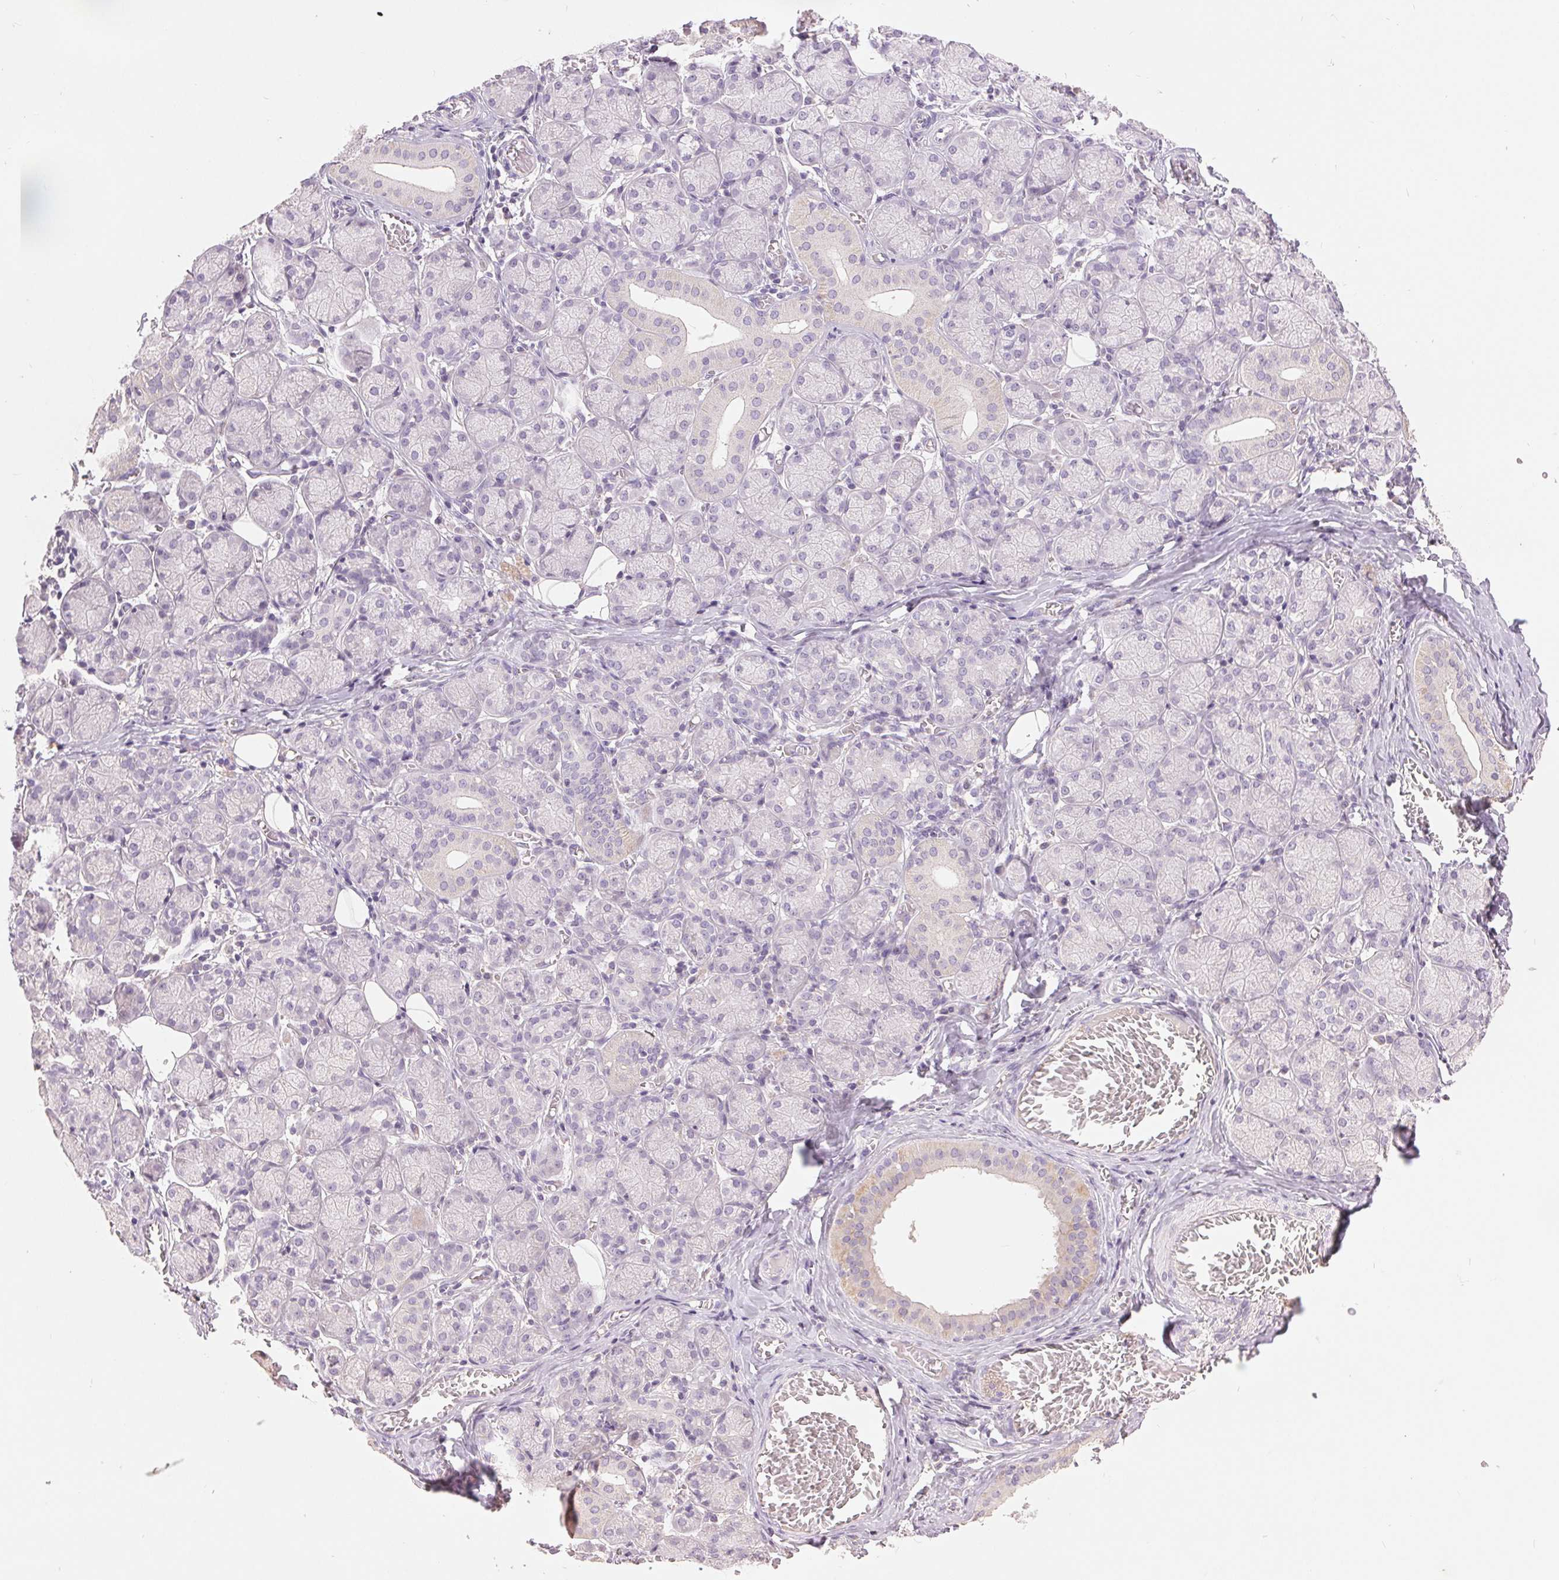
{"staining": {"intensity": "negative", "quantity": "none", "location": "none"}, "tissue": "salivary gland", "cell_type": "Glandular cells", "image_type": "normal", "snomed": [{"axis": "morphology", "description": "Normal tissue, NOS"}, {"axis": "topography", "description": "Salivary gland"}, {"axis": "topography", "description": "Peripheral nerve tissue"}], "caption": "Immunohistochemistry of unremarkable human salivary gland exhibits no positivity in glandular cells. (IHC, brightfield microscopy, high magnification).", "gene": "FXYD4", "patient": {"sex": "female", "age": 24}}